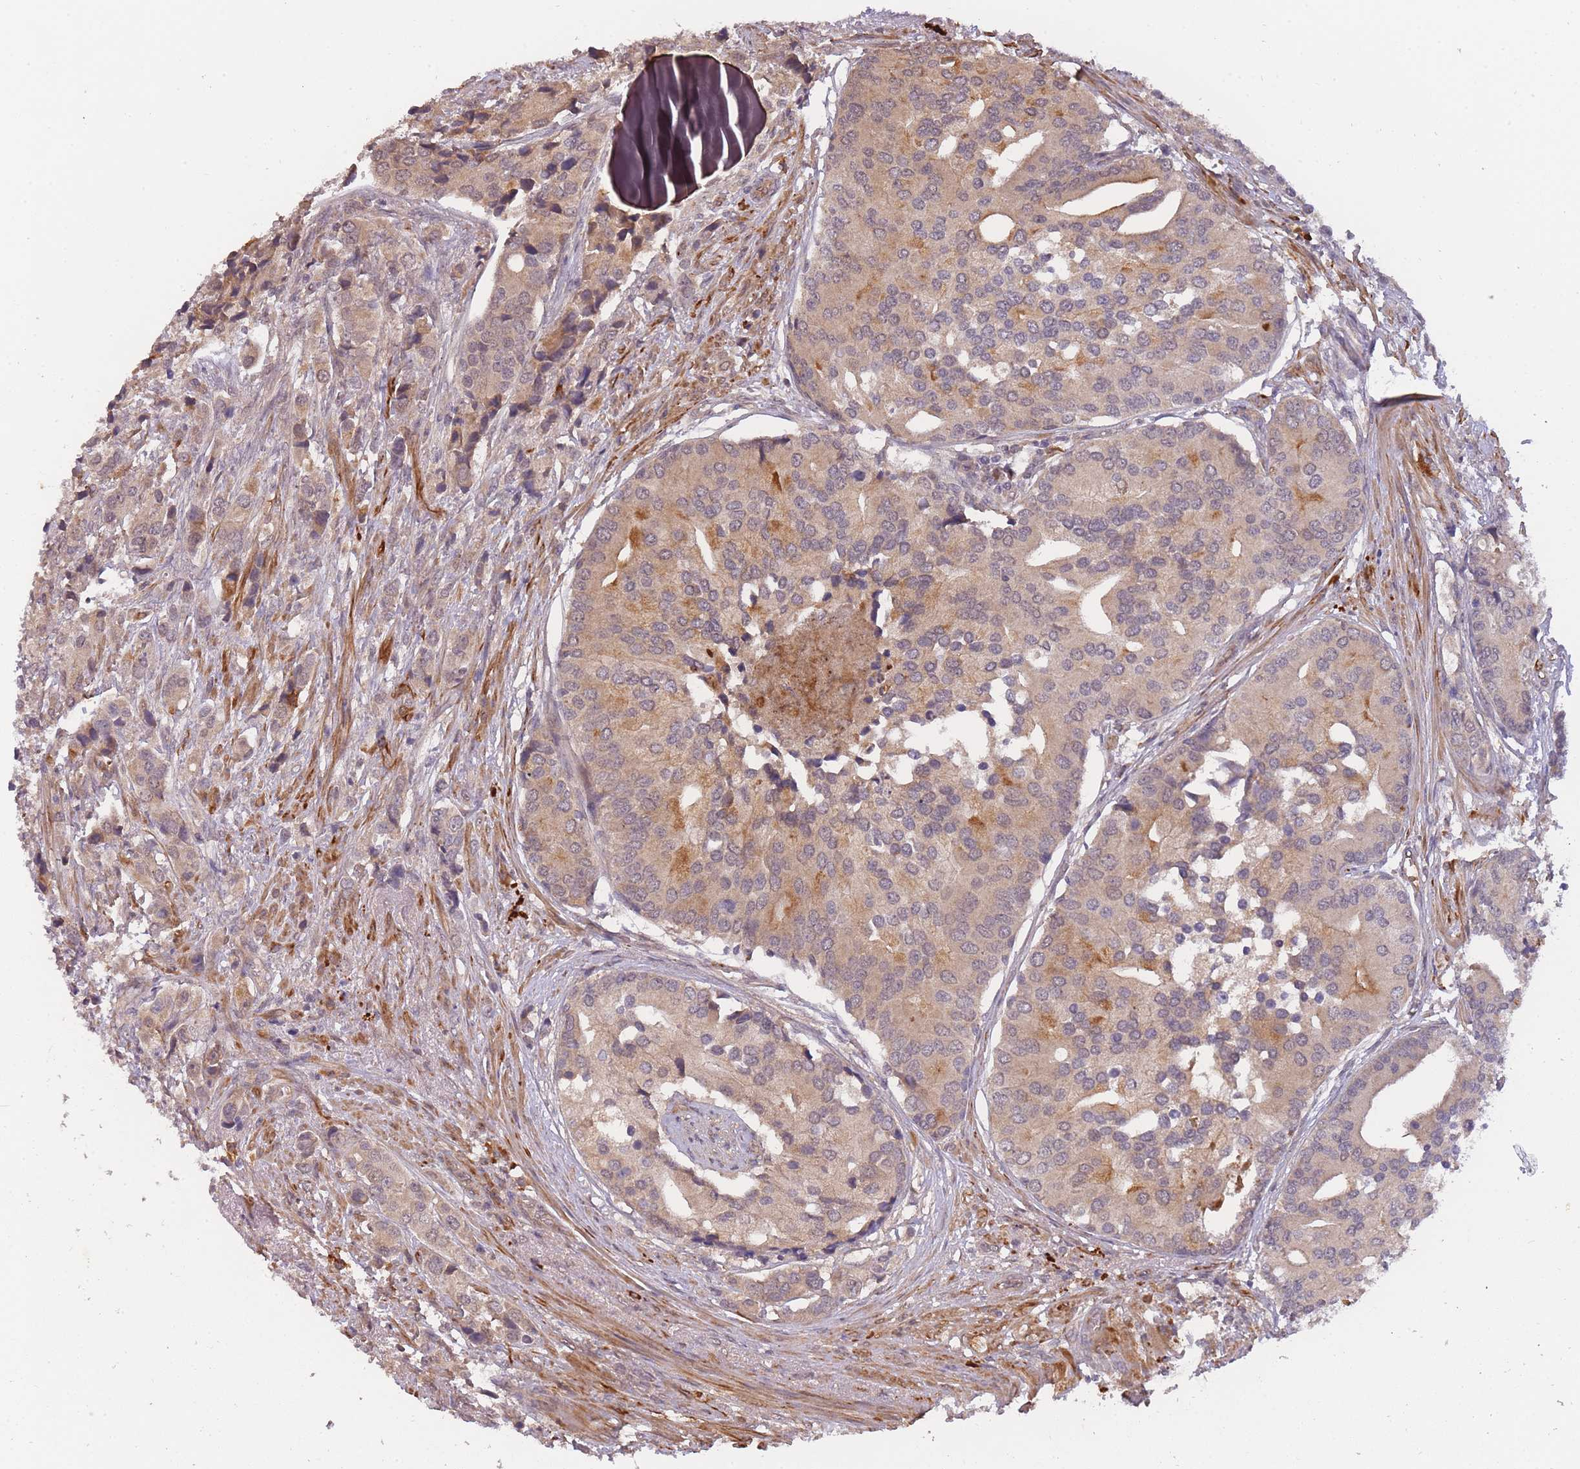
{"staining": {"intensity": "moderate", "quantity": "<25%", "location": "cytoplasmic/membranous"}, "tissue": "prostate cancer", "cell_type": "Tumor cells", "image_type": "cancer", "snomed": [{"axis": "morphology", "description": "Adenocarcinoma, High grade"}, {"axis": "topography", "description": "Prostate"}], "caption": "A histopathology image of human prostate cancer (adenocarcinoma (high-grade)) stained for a protein demonstrates moderate cytoplasmic/membranous brown staining in tumor cells.", "gene": "SMC6", "patient": {"sex": "male", "age": 62}}